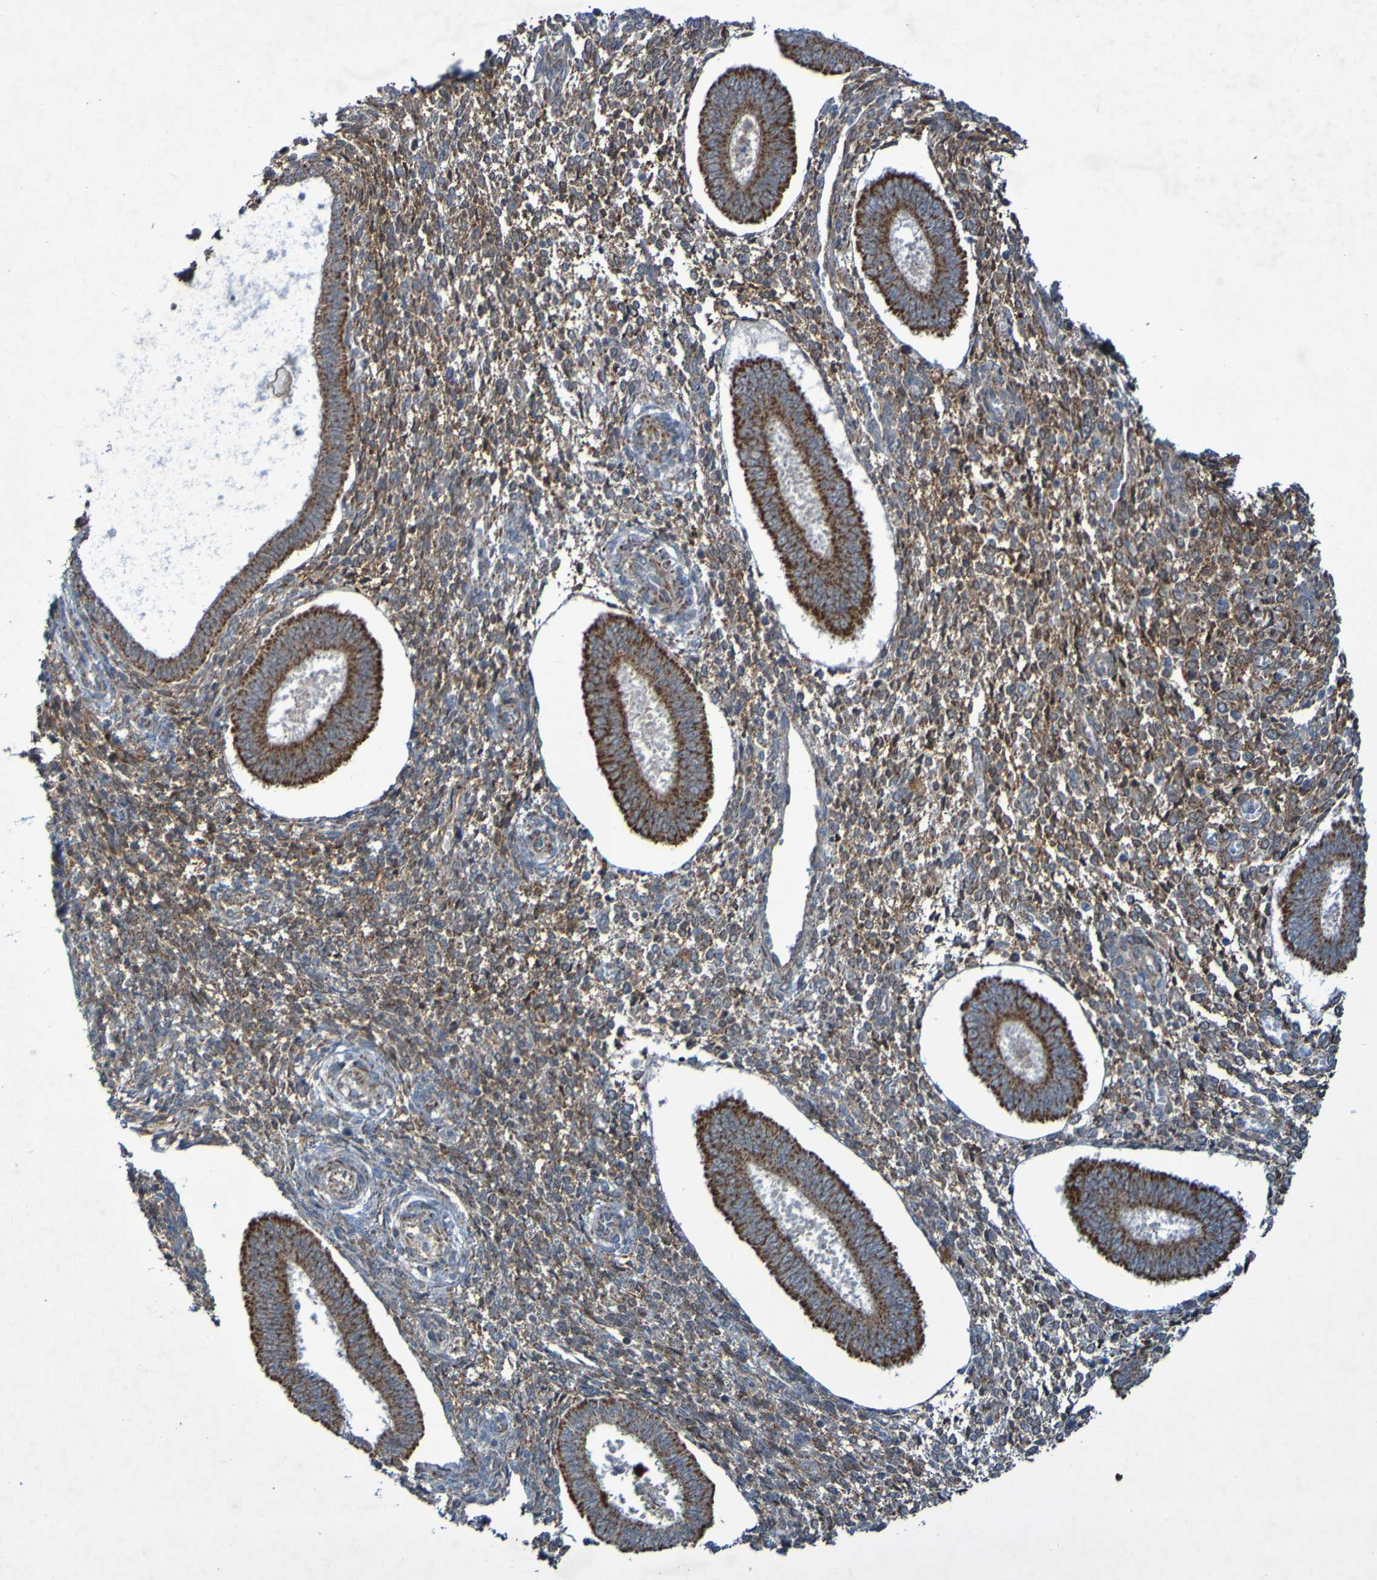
{"staining": {"intensity": "moderate", "quantity": ">75%", "location": "cytoplasmic/membranous"}, "tissue": "endometrium", "cell_type": "Cells in endometrial stroma", "image_type": "normal", "snomed": [{"axis": "morphology", "description": "Normal tissue, NOS"}, {"axis": "topography", "description": "Endometrium"}], "caption": "Immunohistochemical staining of normal human endometrium reveals >75% levels of moderate cytoplasmic/membranous protein expression in about >75% of cells in endometrial stroma. Nuclei are stained in blue.", "gene": "CCDC51", "patient": {"sex": "female", "age": 35}}